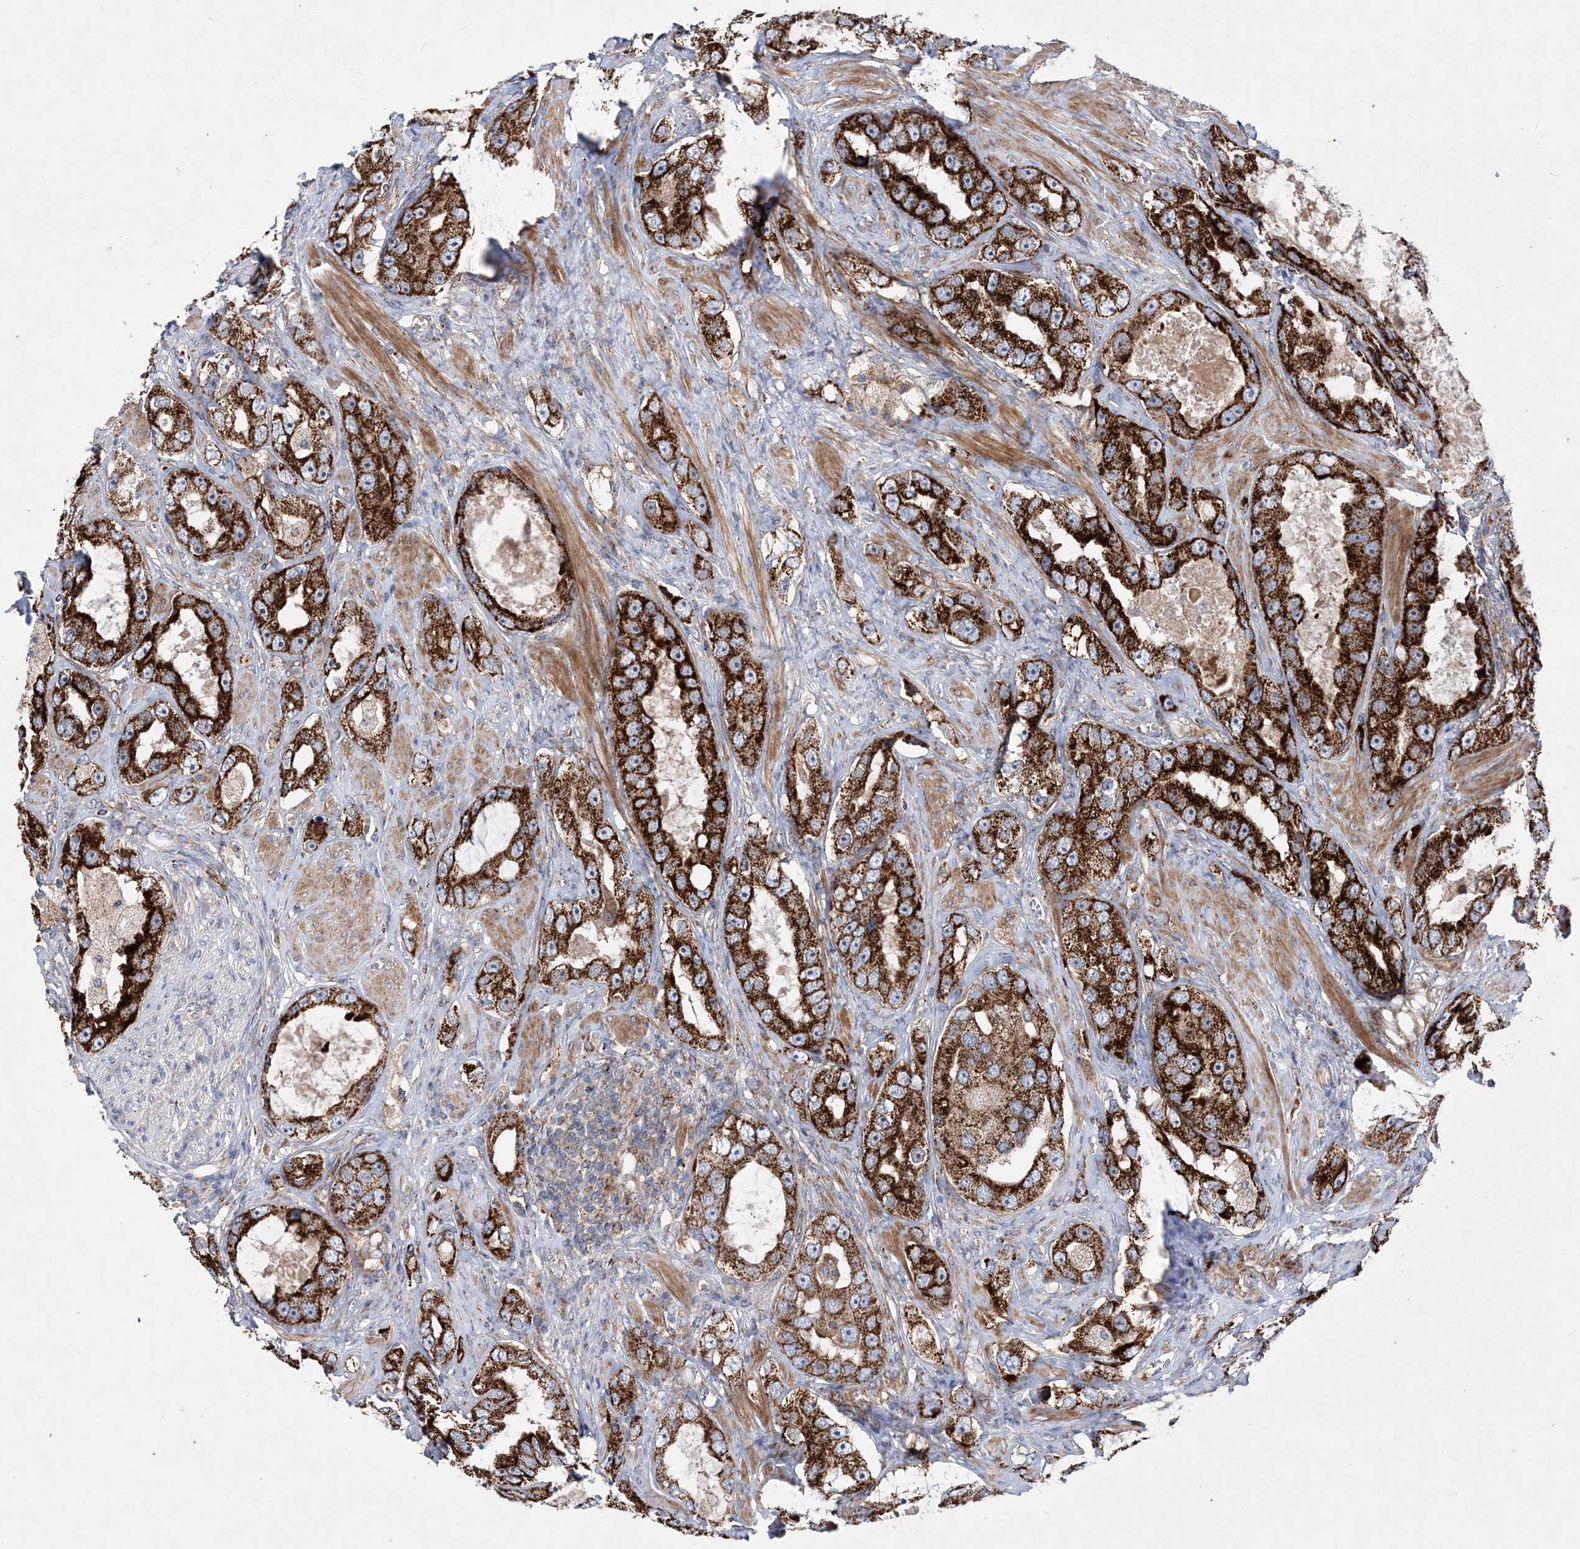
{"staining": {"intensity": "strong", "quantity": ">75%", "location": "cytoplasmic/membranous"}, "tissue": "prostate cancer", "cell_type": "Tumor cells", "image_type": "cancer", "snomed": [{"axis": "morphology", "description": "Adenocarcinoma, High grade"}, {"axis": "topography", "description": "Prostate"}], "caption": "Immunohistochemical staining of human prostate cancer (adenocarcinoma (high-grade)) exhibits strong cytoplasmic/membranous protein staining in about >75% of tumor cells.", "gene": "NGLY1", "patient": {"sex": "male", "age": 63}}